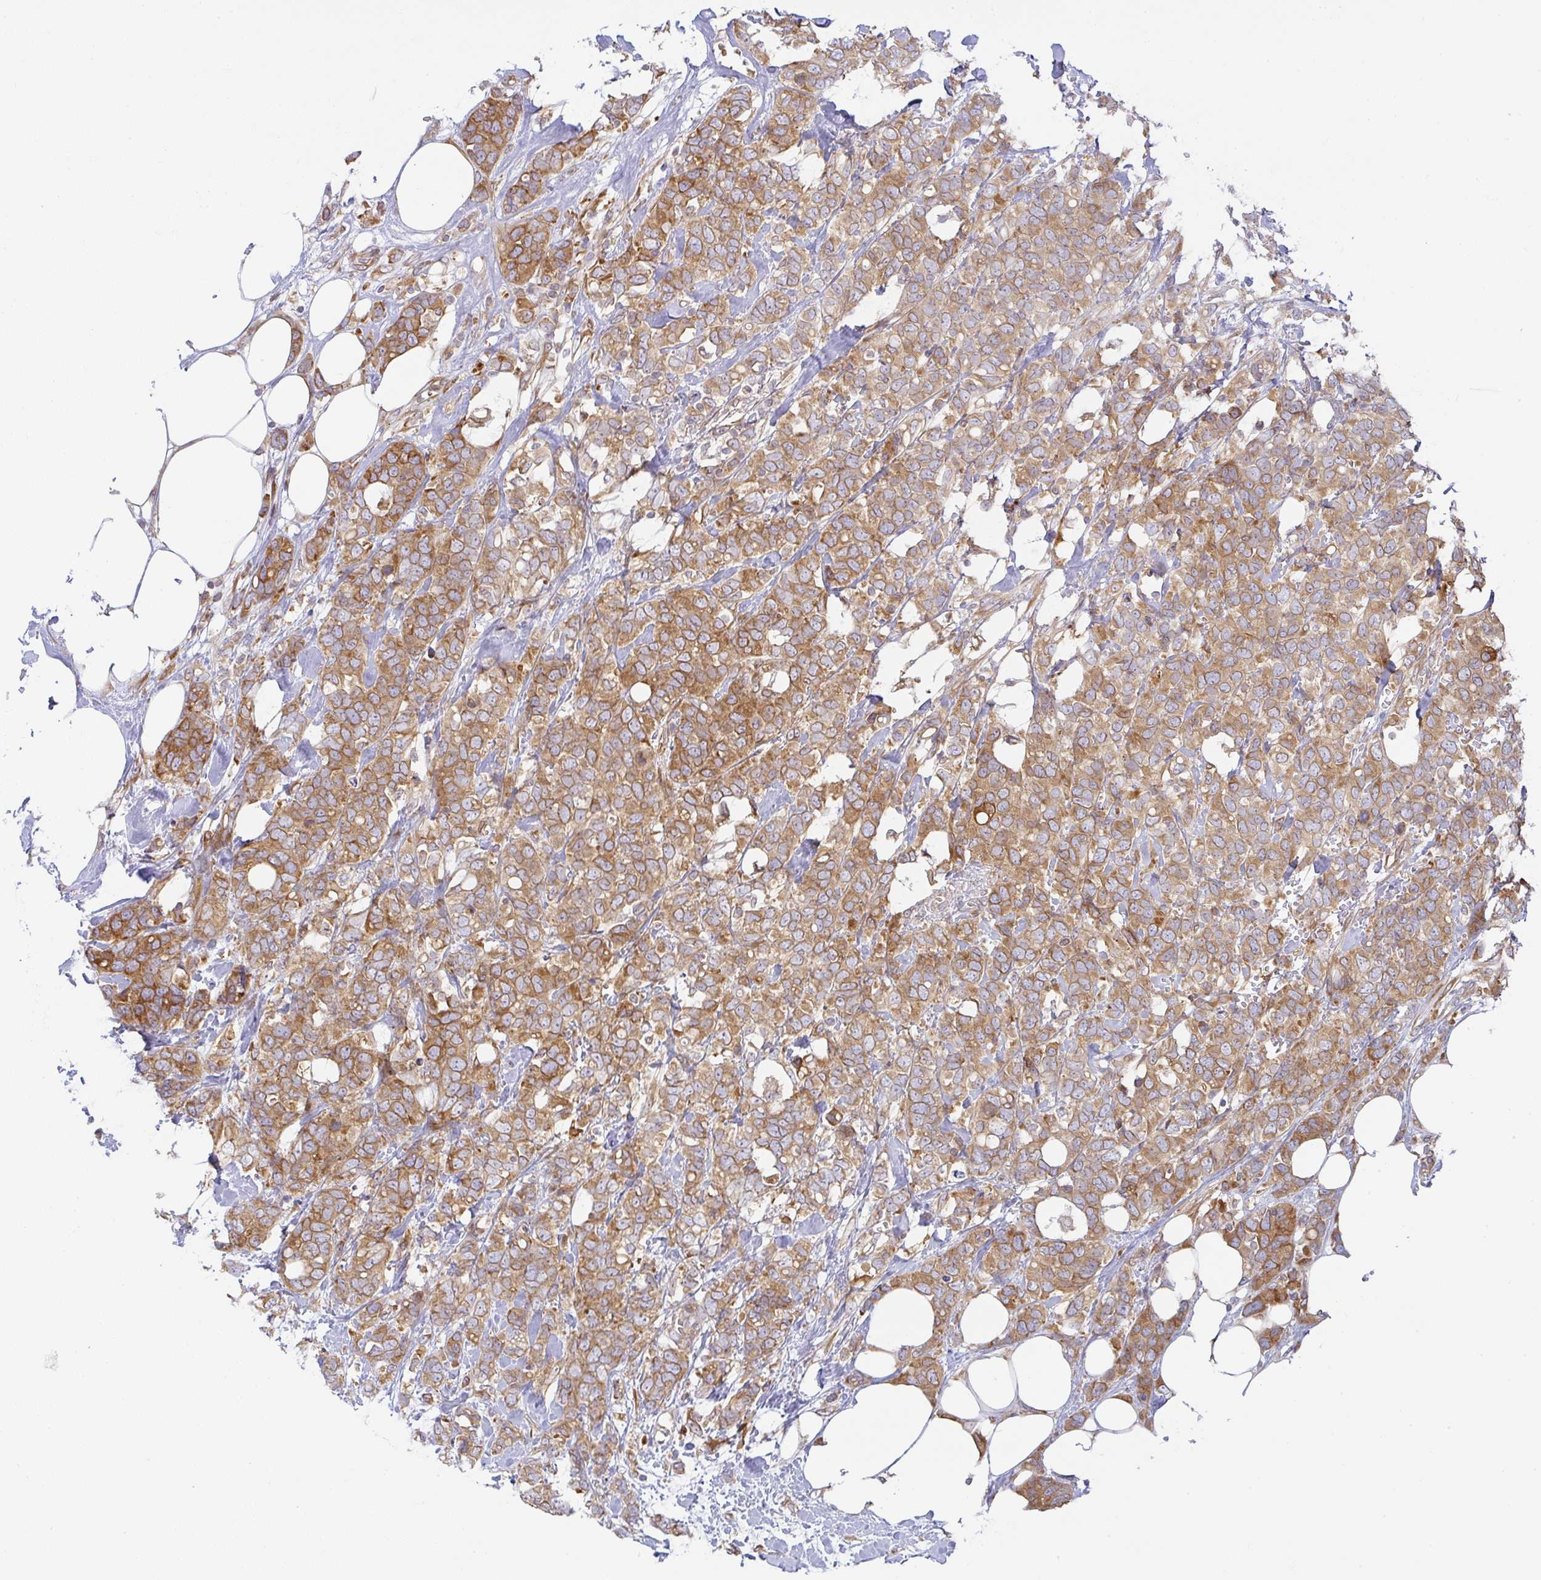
{"staining": {"intensity": "moderate", "quantity": ">75%", "location": "cytoplasmic/membranous"}, "tissue": "breast cancer", "cell_type": "Tumor cells", "image_type": "cancer", "snomed": [{"axis": "morphology", "description": "Lobular carcinoma"}, {"axis": "topography", "description": "Breast"}], "caption": "Tumor cells demonstrate medium levels of moderate cytoplasmic/membranous expression in approximately >75% of cells in breast cancer (lobular carcinoma). (DAB (3,3'-diaminobenzidine) = brown stain, brightfield microscopy at high magnification).", "gene": "DERL2", "patient": {"sex": "female", "age": 91}}